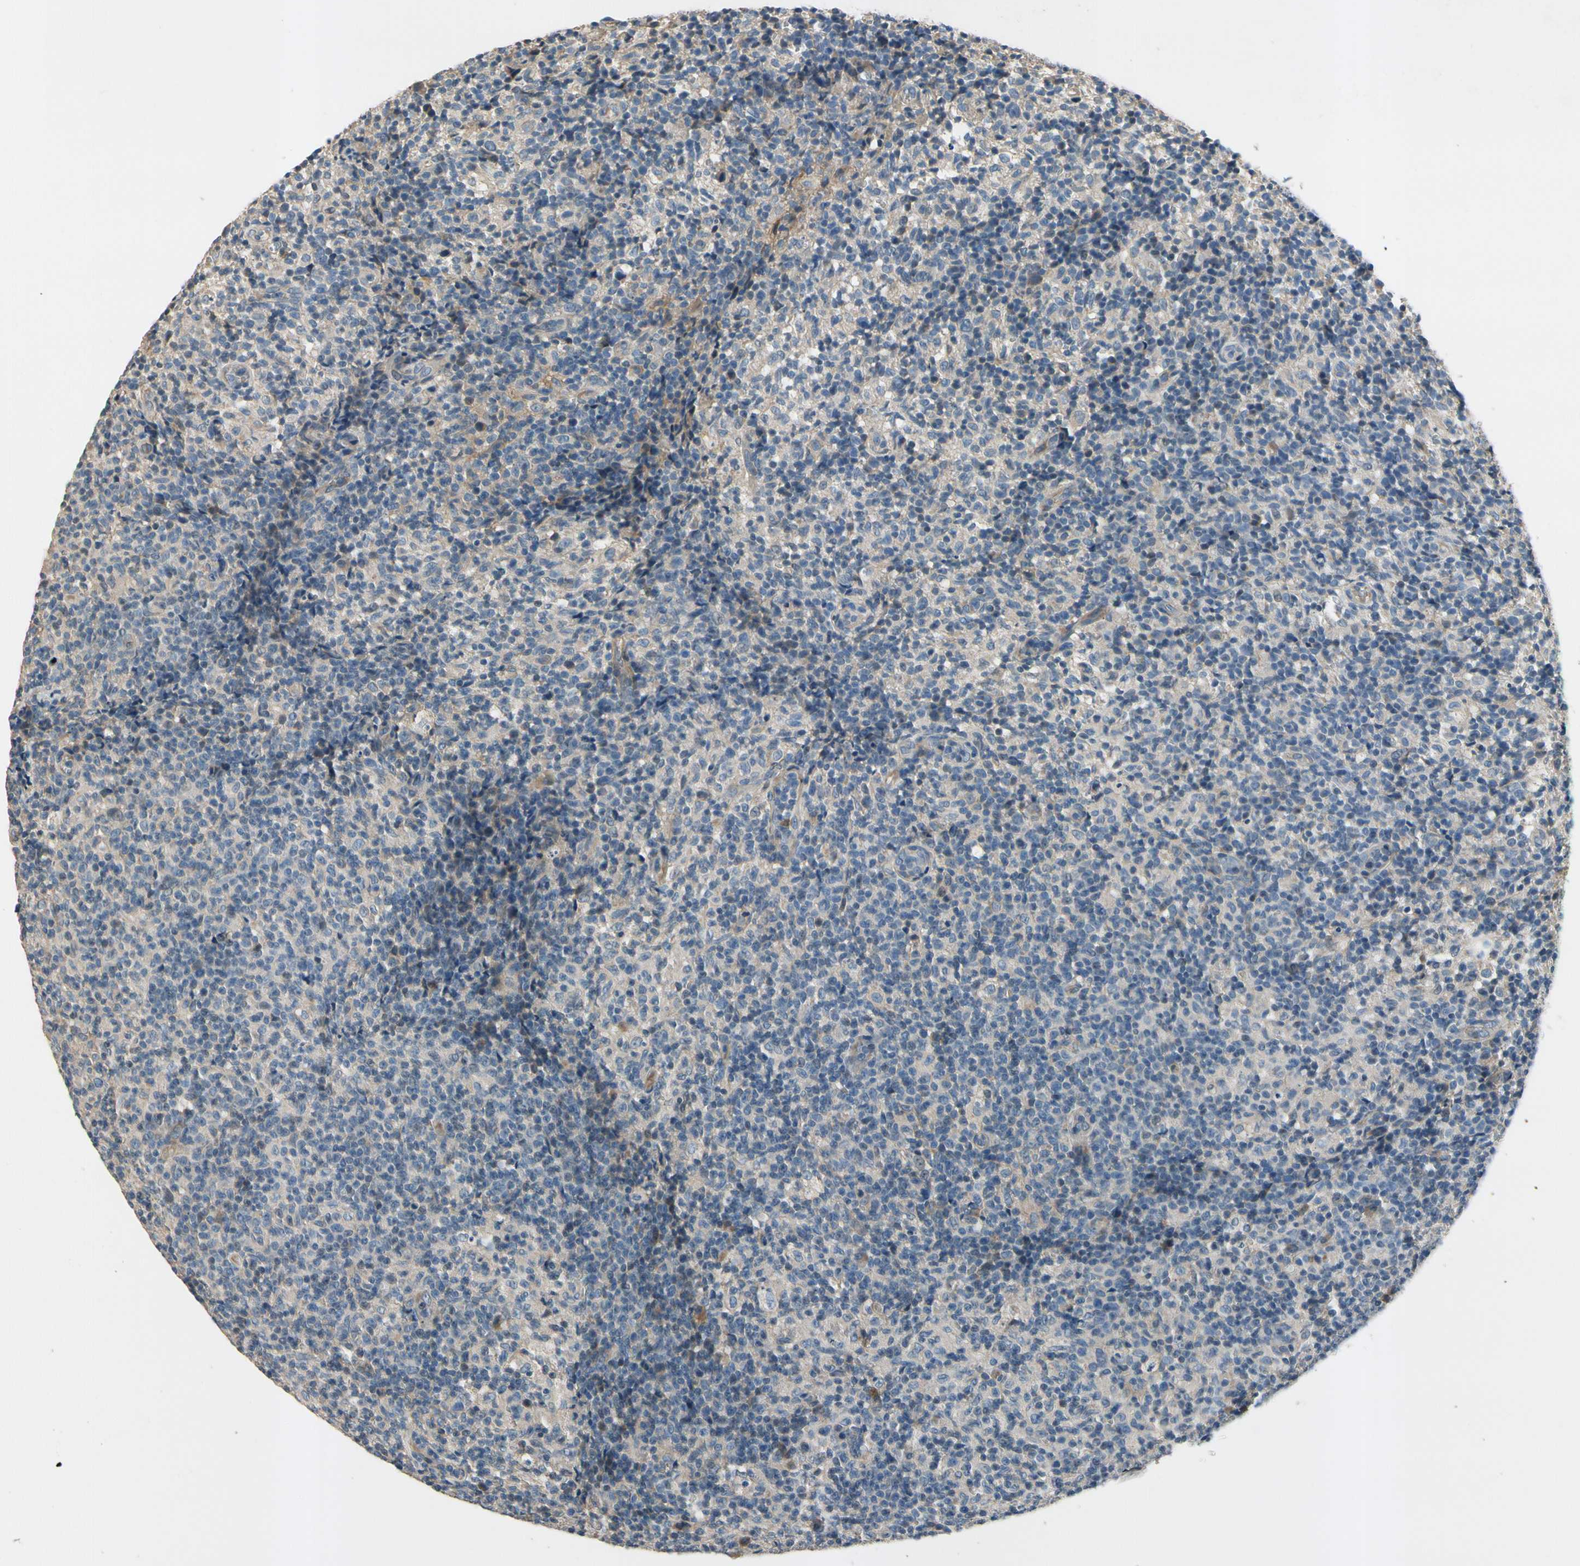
{"staining": {"intensity": "negative", "quantity": "none", "location": "none"}, "tissue": "lymph node", "cell_type": "Germinal center cells", "image_type": "normal", "snomed": [{"axis": "morphology", "description": "Normal tissue, NOS"}, {"axis": "morphology", "description": "Inflammation, NOS"}, {"axis": "topography", "description": "Lymph node"}], "caption": "Lymph node stained for a protein using immunohistochemistry exhibits no positivity germinal center cells.", "gene": "SIGLEC5", "patient": {"sex": "male", "age": 55}}